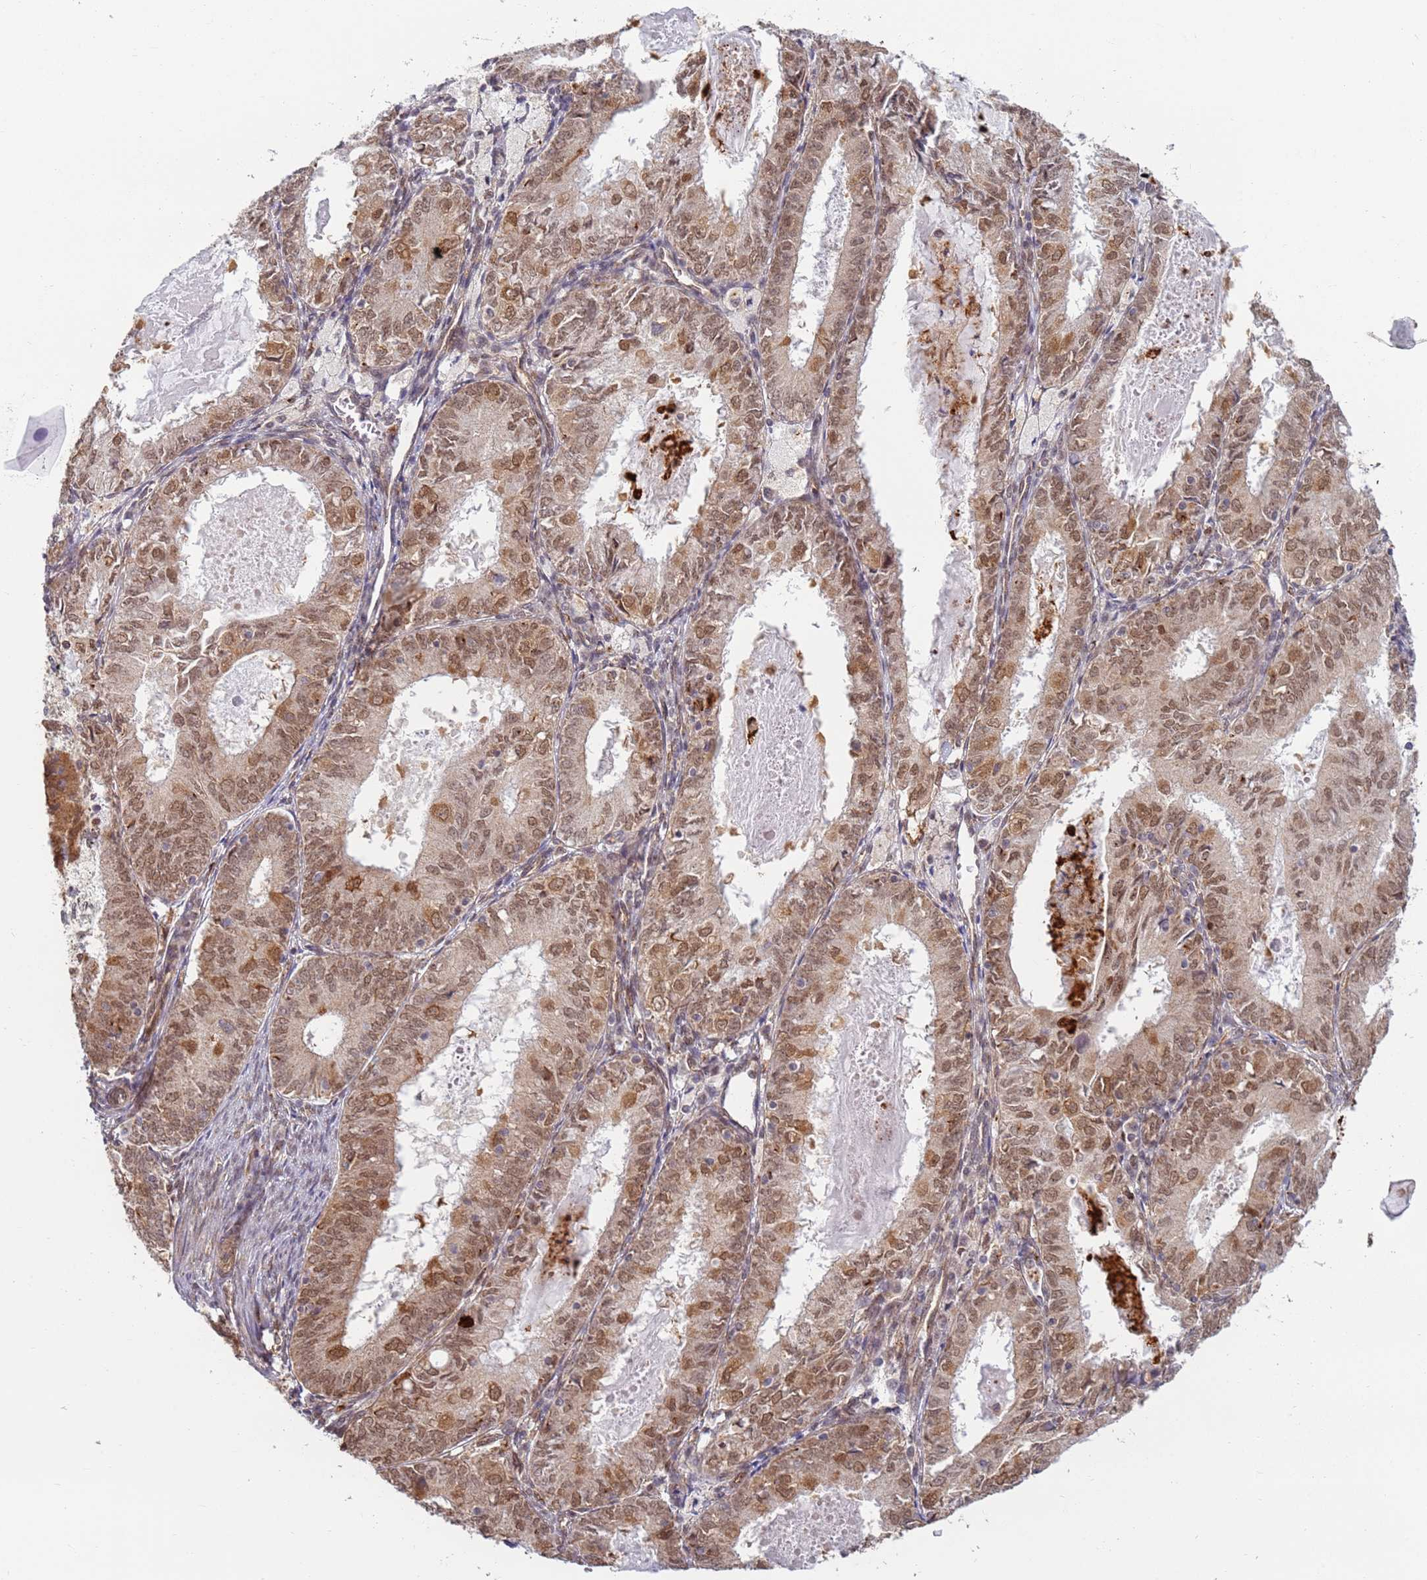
{"staining": {"intensity": "moderate", "quantity": ">75%", "location": "cytoplasmic/membranous,nuclear"}, "tissue": "endometrial cancer", "cell_type": "Tumor cells", "image_type": "cancer", "snomed": [{"axis": "morphology", "description": "Adenocarcinoma, NOS"}, {"axis": "topography", "description": "Endometrium"}], "caption": "Immunohistochemical staining of human adenocarcinoma (endometrial) exhibits medium levels of moderate cytoplasmic/membranous and nuclear protein expression in about >75% of tumor cells.", "gene": "CEP170", "patient": {"sex": "female", "age": 57}}